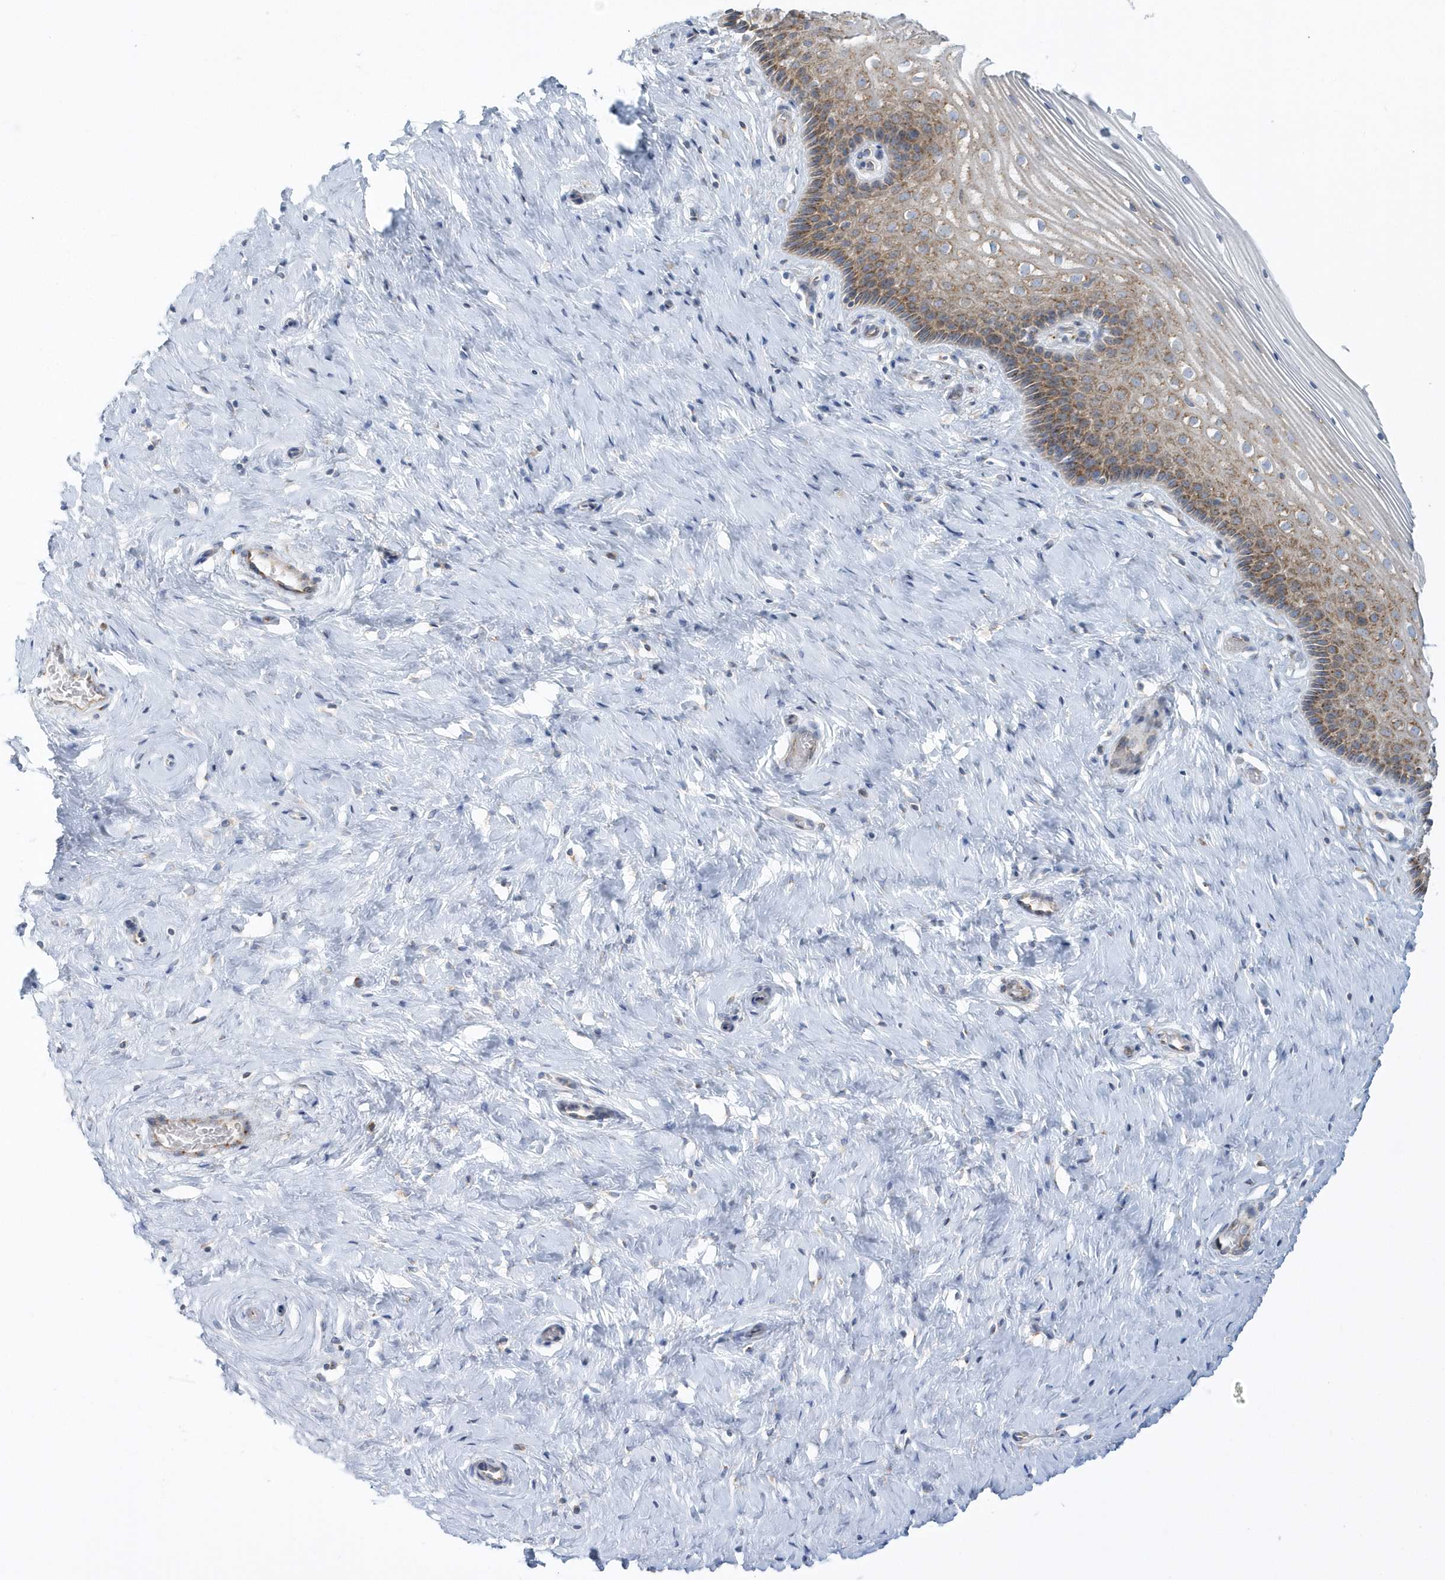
{"staining": {"intensity": "negative", "quantity": "none", "location": "none"}, "tissue": "cervix", "cell_type": "Glandular cells", "image_type": "normal", "snomed": [{"axis": "morphology", "description": "Normal tissue, NOS"}, {"axis": "topography", "description": "Cervix"}], "caption": "A high-resolution micrograph shows immunohistochemistry staining of benign cervix, which displays no significant positivity in glandular cells.", "gene": "EIF3C", "patient": {"sex": "female", "age": 33}}